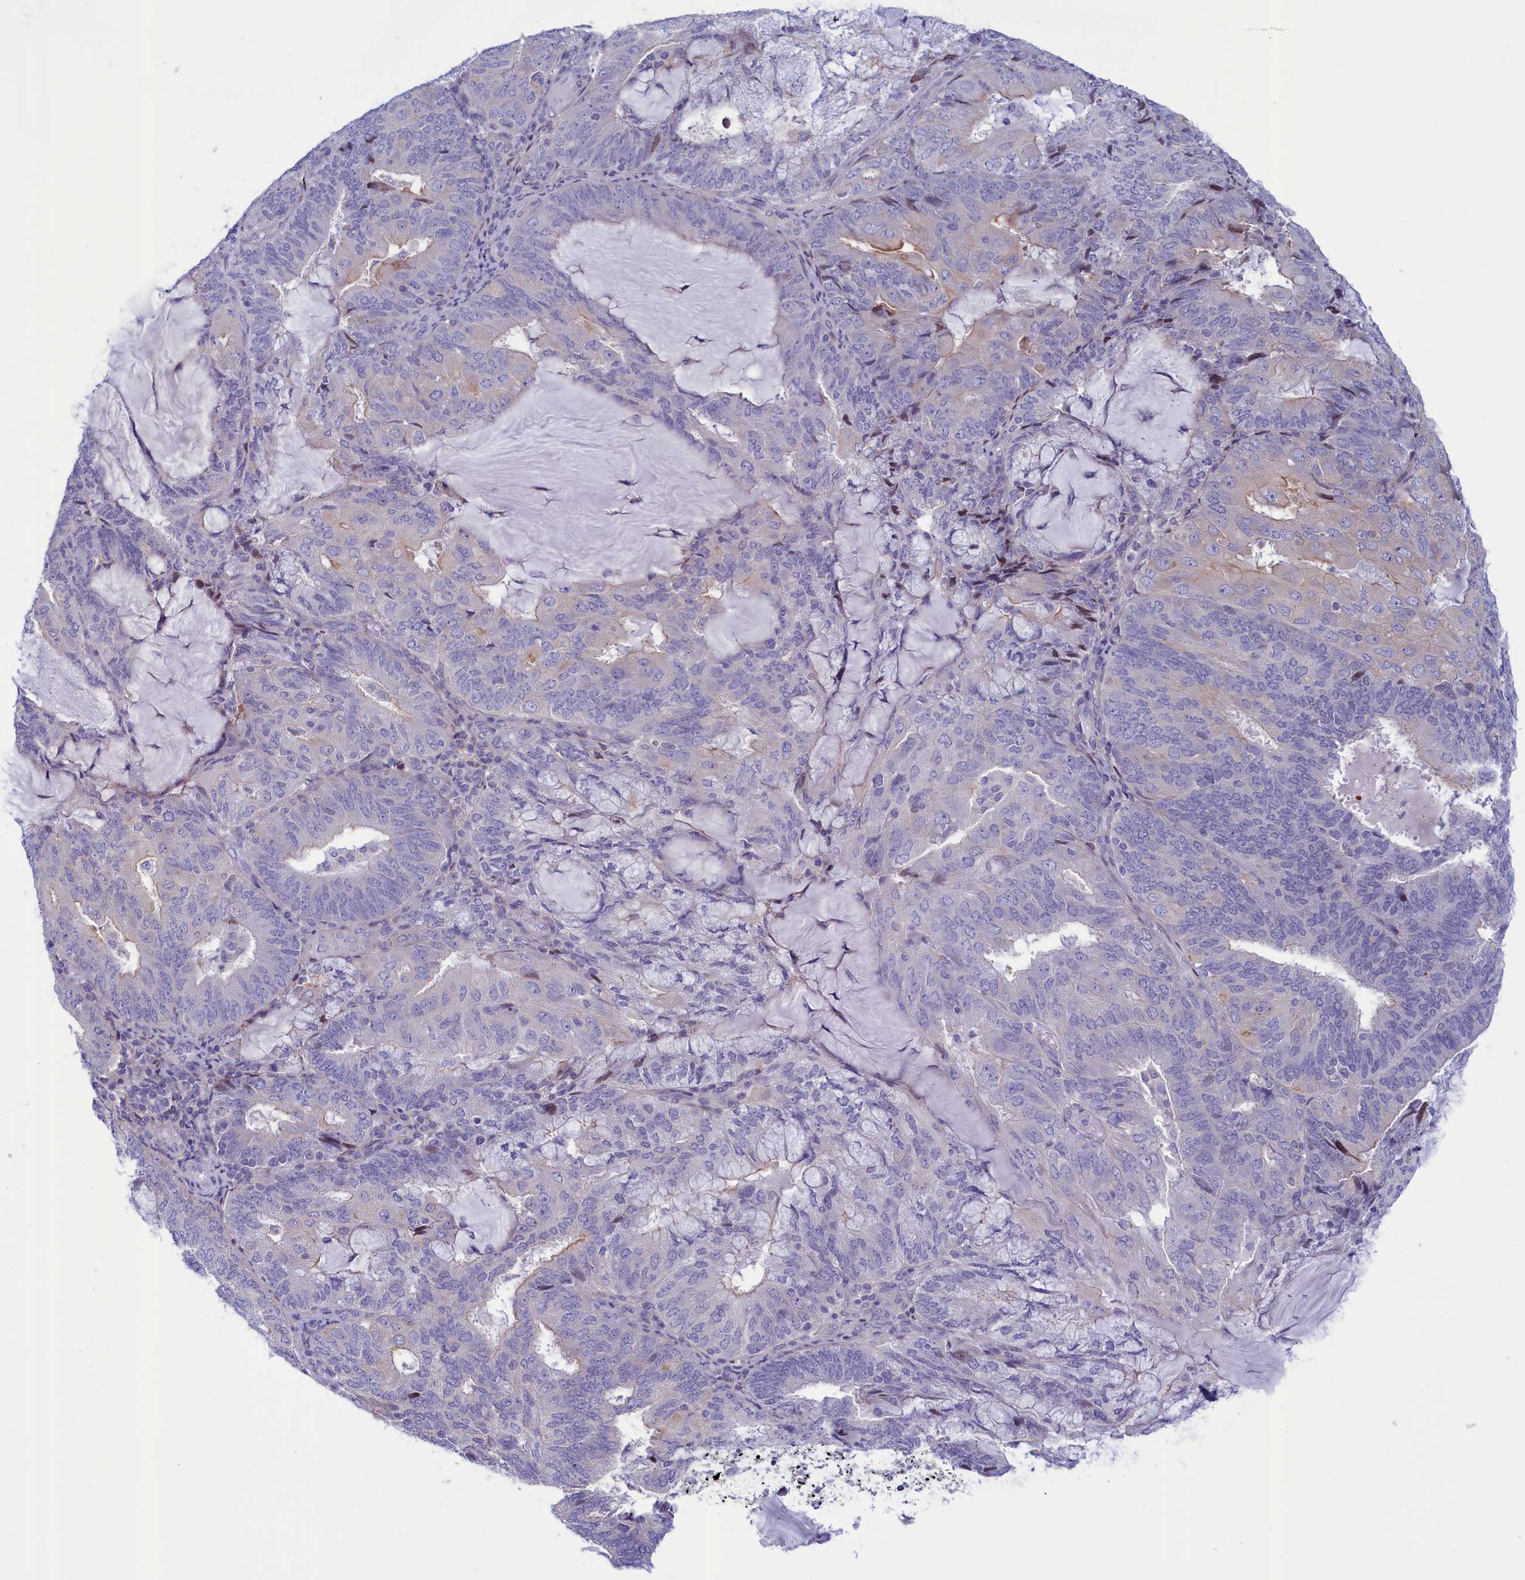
{"staining": {"intensity": "negative", "quantity": "none", "location": "none"}, "tissue": "endometrial cancer", "cell_type": "Tumor cells", "image_type": "cancer", "snomed": [{"axis": "morphology", "description": "Adenocarcinoma, NOS"}, {"axis": "topography", "description": "Endometrium"}], "caption": "Image shows no protein expression in tumor cells of endometrial adenocarcinoma tissue. (DAB immunohistochemistry visualized using brightfield microscopy, high magnification).", "gene": "CORO2A", "patient": {"sex": "female", "age": 81}}